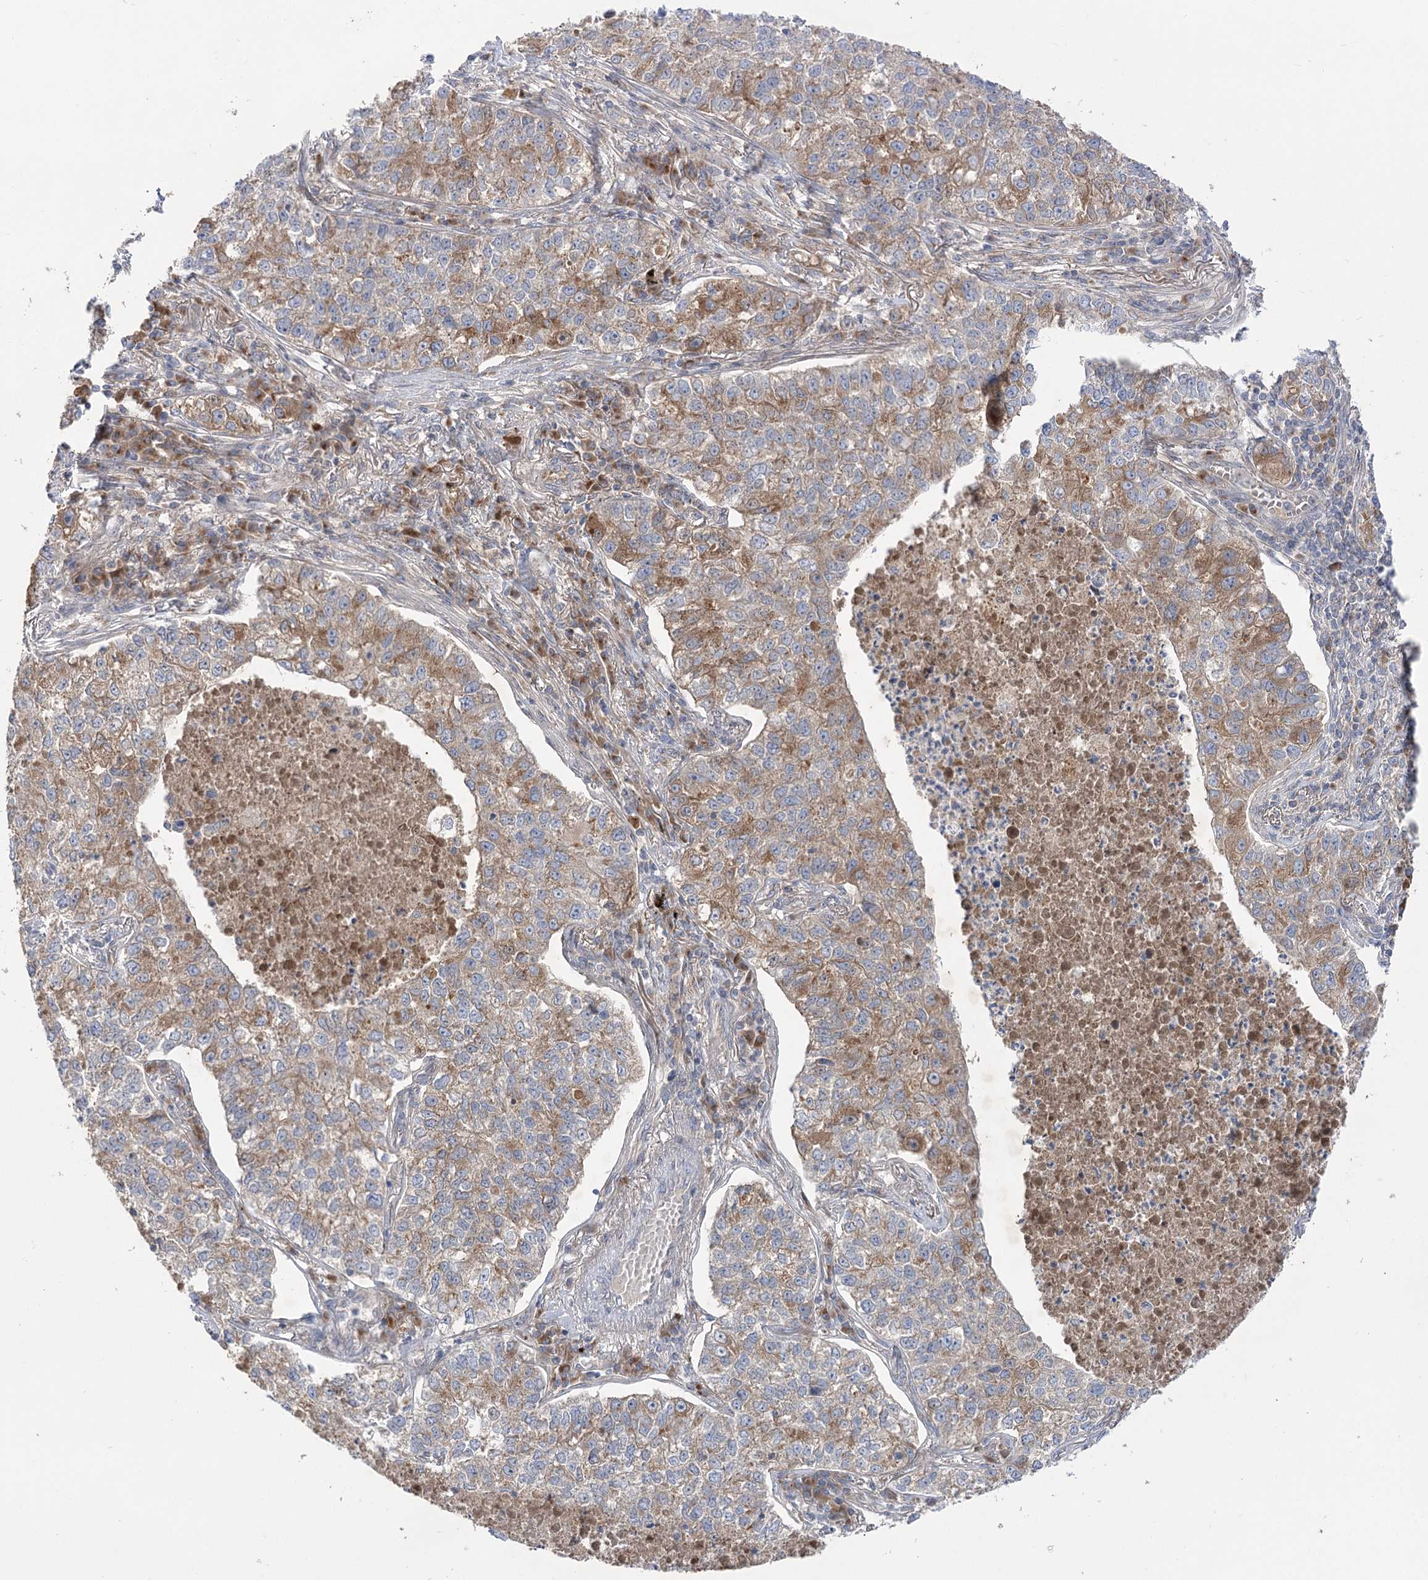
{"staining": {"intensity": "moderate", "quantity": "25%-75%", "location": "cytoplasmic/membranous"}, "tissue": "lung cancer", "cell_type": "Tumor cells", "image_type": "cancer", "snomed": [{"axis": "morphology", "description": "Adenocarcinoma, NOS"}, {"axis": "topography", "description": "Lung"}], "caption": "A histopathology image of human lung adenocarcinoma stained for a protein reveals moderate cytoplasmic/membranous brown staining in tumor cells.", "gene": "GBF1", "patient": {"sex": "male", "age": 49}}